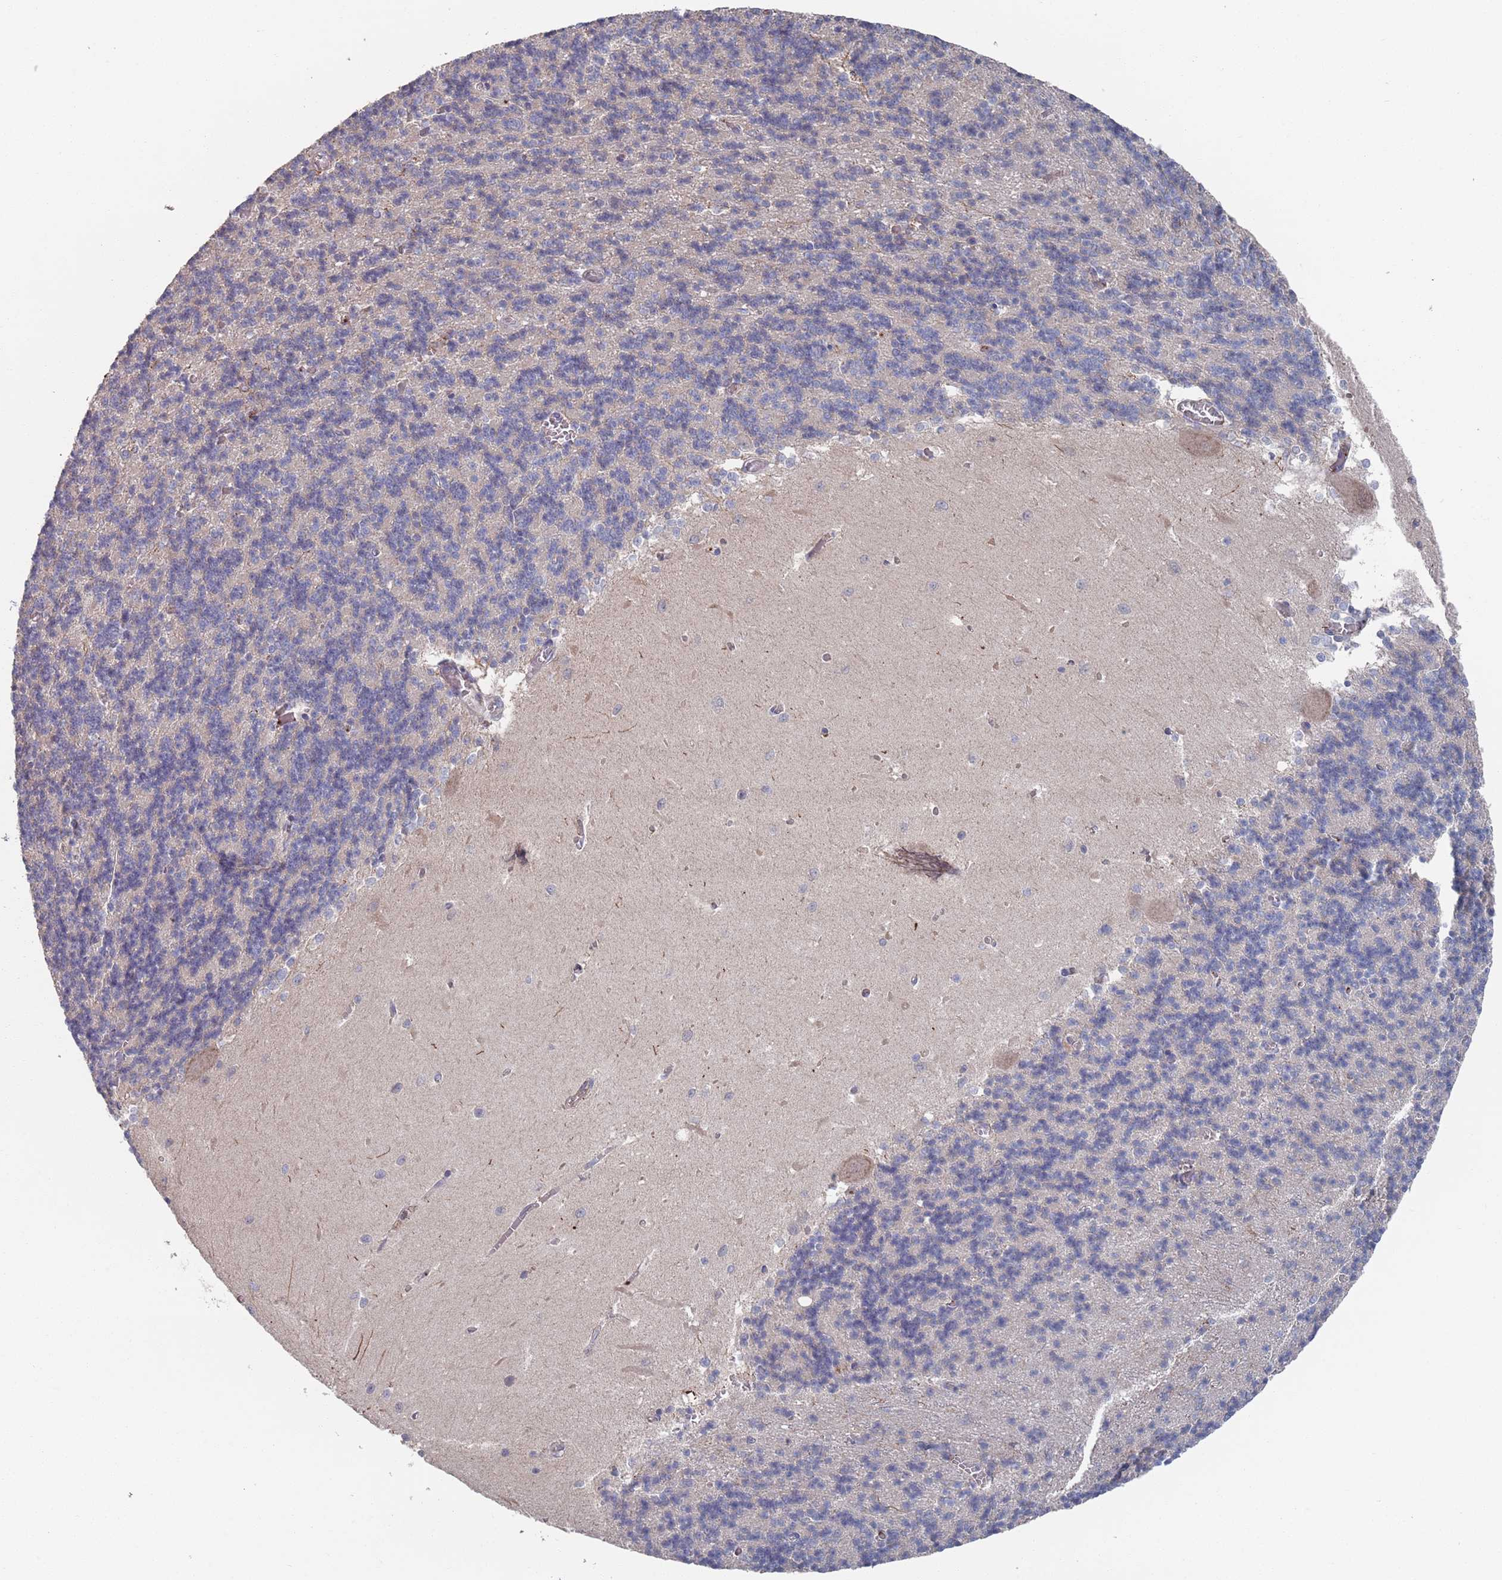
{"staining": {"intensity": "negative", "quantity": "none", "location": "none"}, "tissue": "cerebellum", "cell_type": "Cells in granular layer", "image_type": "normal", "snomed": [{"axis": "morphology", "description": "Normal tissue, NOS"}, {"axis": "topography", "description": "Cerebellum"}], "caption": "High magnification brightfield microscopy of benign cerebellum stained with DAB (brown) and counterstained with hematoxylin (blue): cells in granular layer show no significant expression.", "gene": "PLEKHA4", "patient": {"sex": "male", "age": 37}}